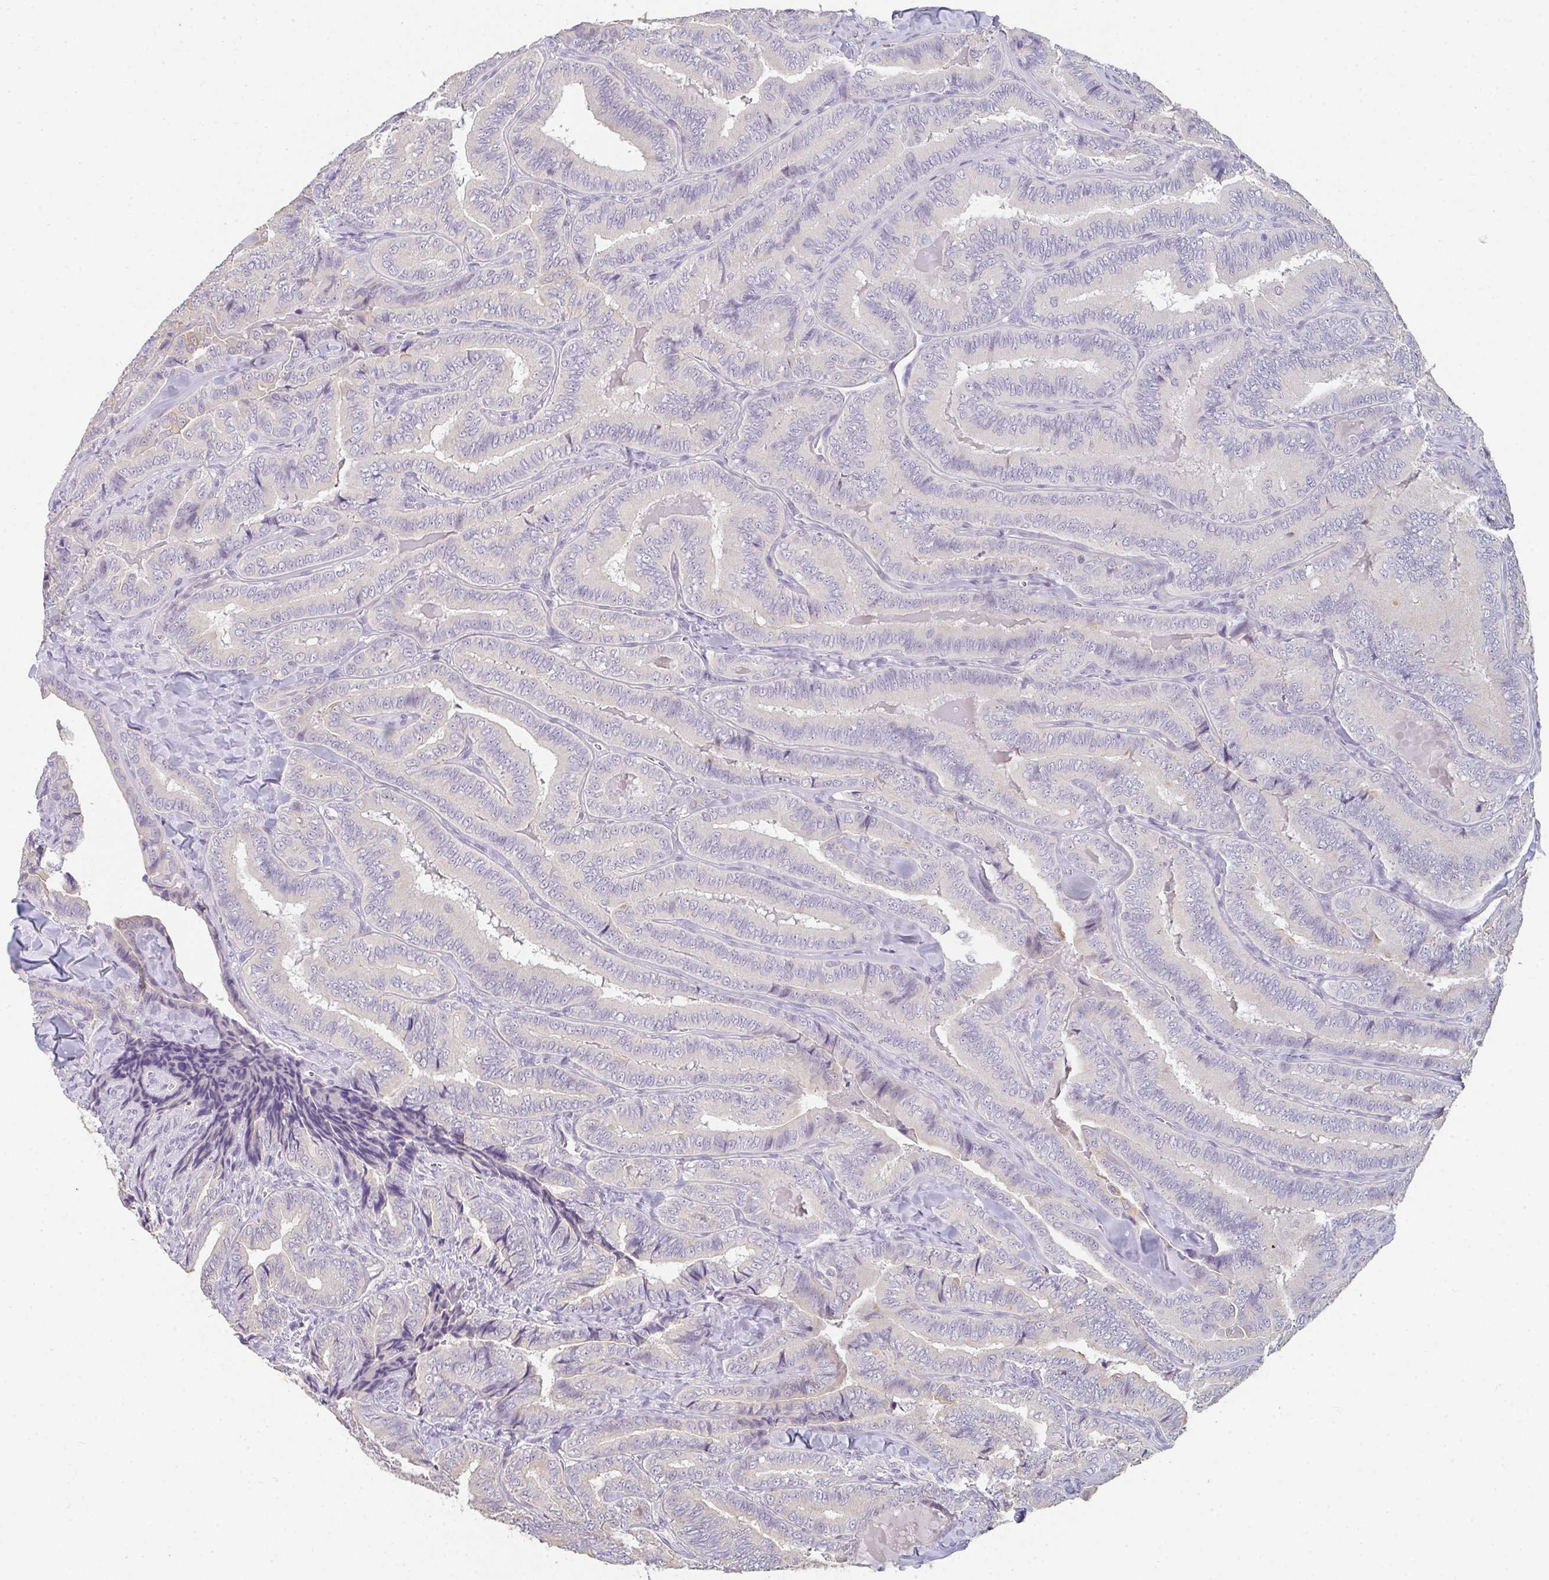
{"staining": {"intensity": "negative", "quantity": "none", "location": "none"}, "tissue": "thyroid cancer", "cell_type": "Tumor cells", "image_type": "cancer", "snomed": [{"axis": "morphology", "description": "Papillary adenocarcinoma, NOS"}, {"axis": "topography", "description": "Thyroid gland"}], "caption": "Immunohistochemistry (IHC) micrograph of papillary adenocarcinoma (thyroid) stained for a protein (brown), which shows no positivity in tumor cells.", "gene": "C1QTNF8", "patient": {"sex": "male", "age": 61}}